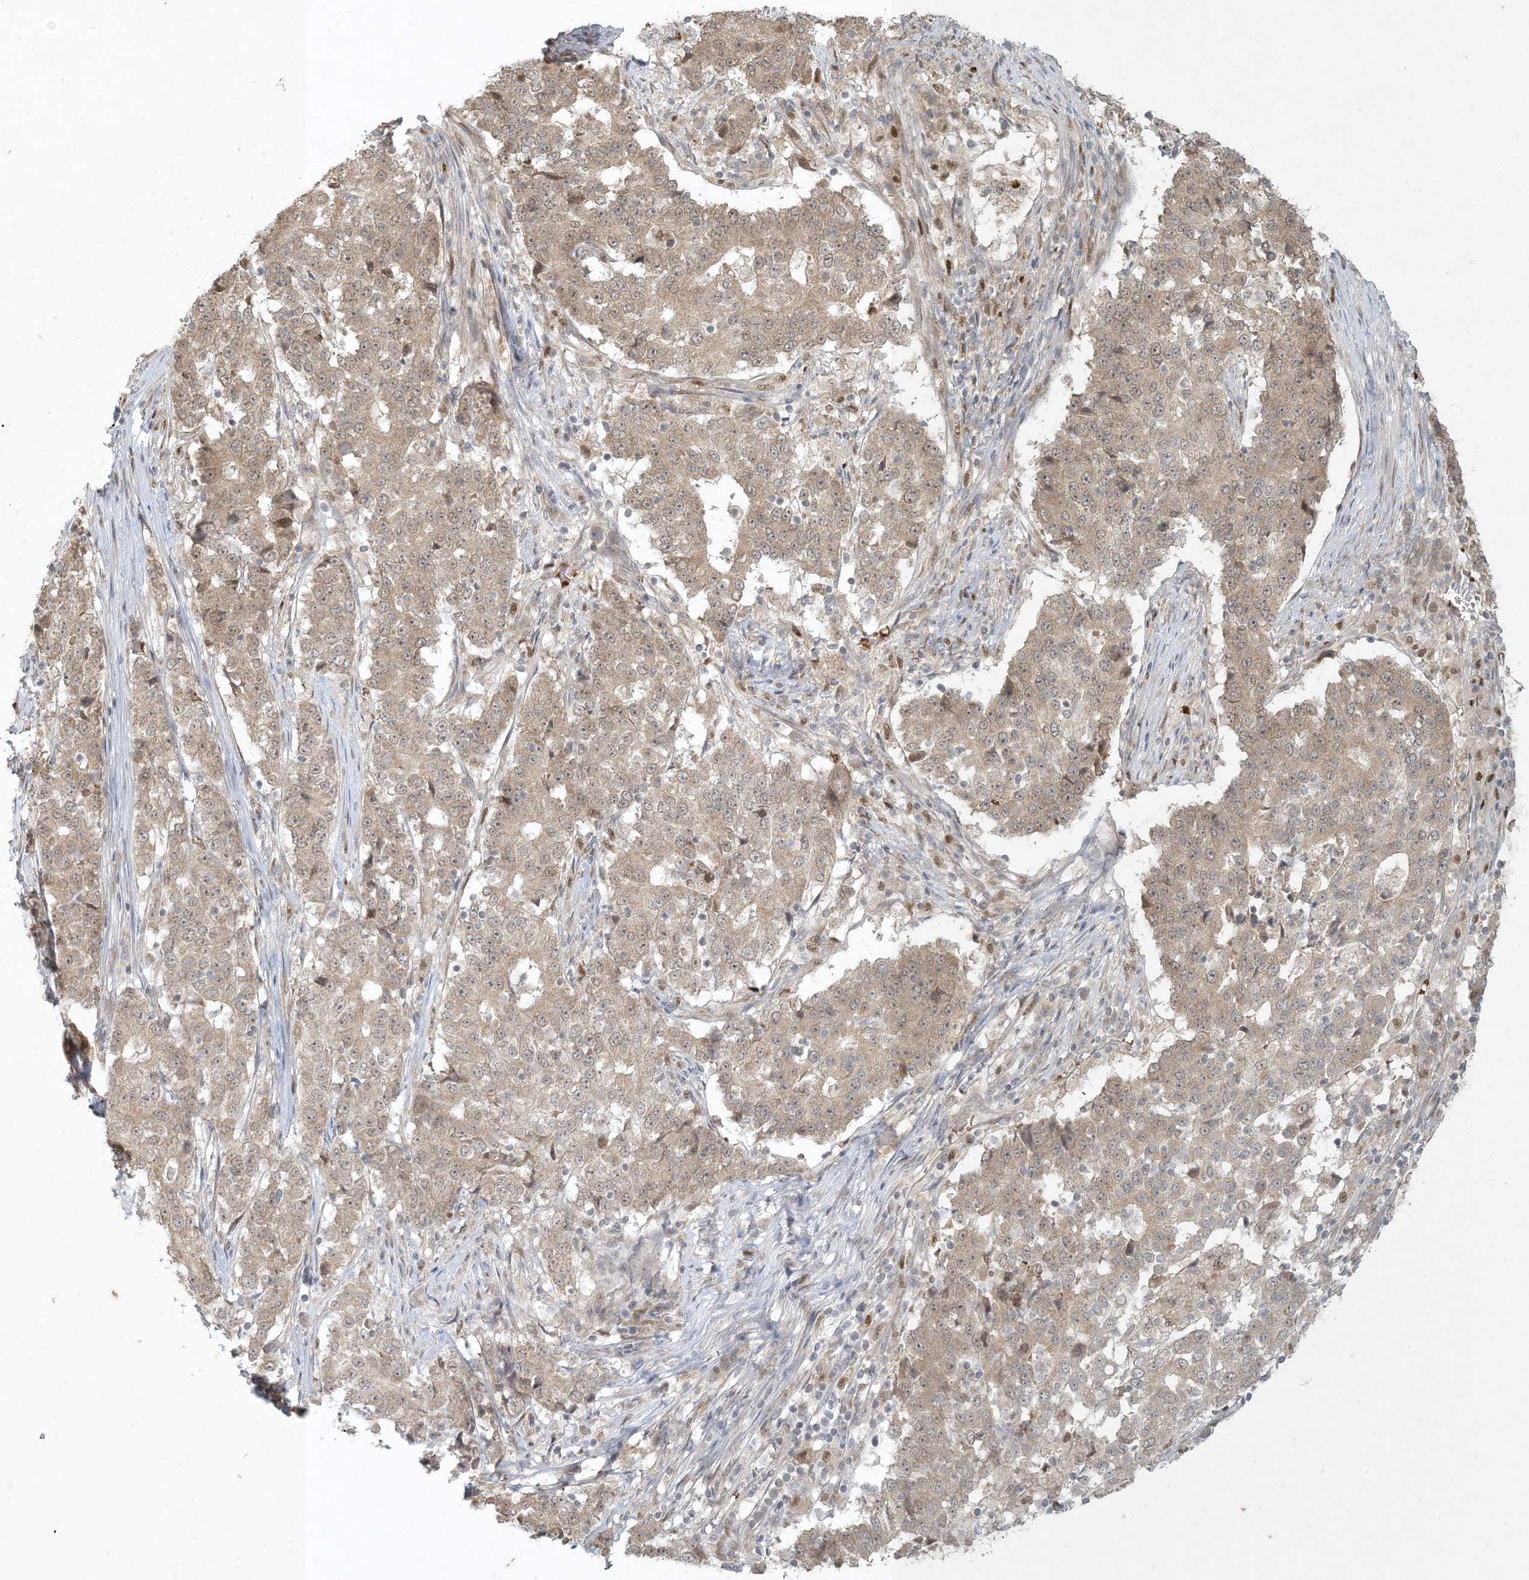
{"staining": {"intensity": "weak", "quantity": ">75%", "location": "cytoplasmic/membranous"}, "tissue": "stomach cancer", "cell_type": "Tumor cells", "image_type": "cancer", "snomed": [{"axis": "morphology", "description": "Adenocarcinoma, NOS"}, {"axis": "topography", "description": "Stomach"}], "caption": "A low amount of weak cytoplasmic/membranous expression is present in about >75% of tumor cells in adenocarcinoma (stomach) tissue.", "gene": "CTDNEP1", "patient": {"sex": "male", "age": 59}}